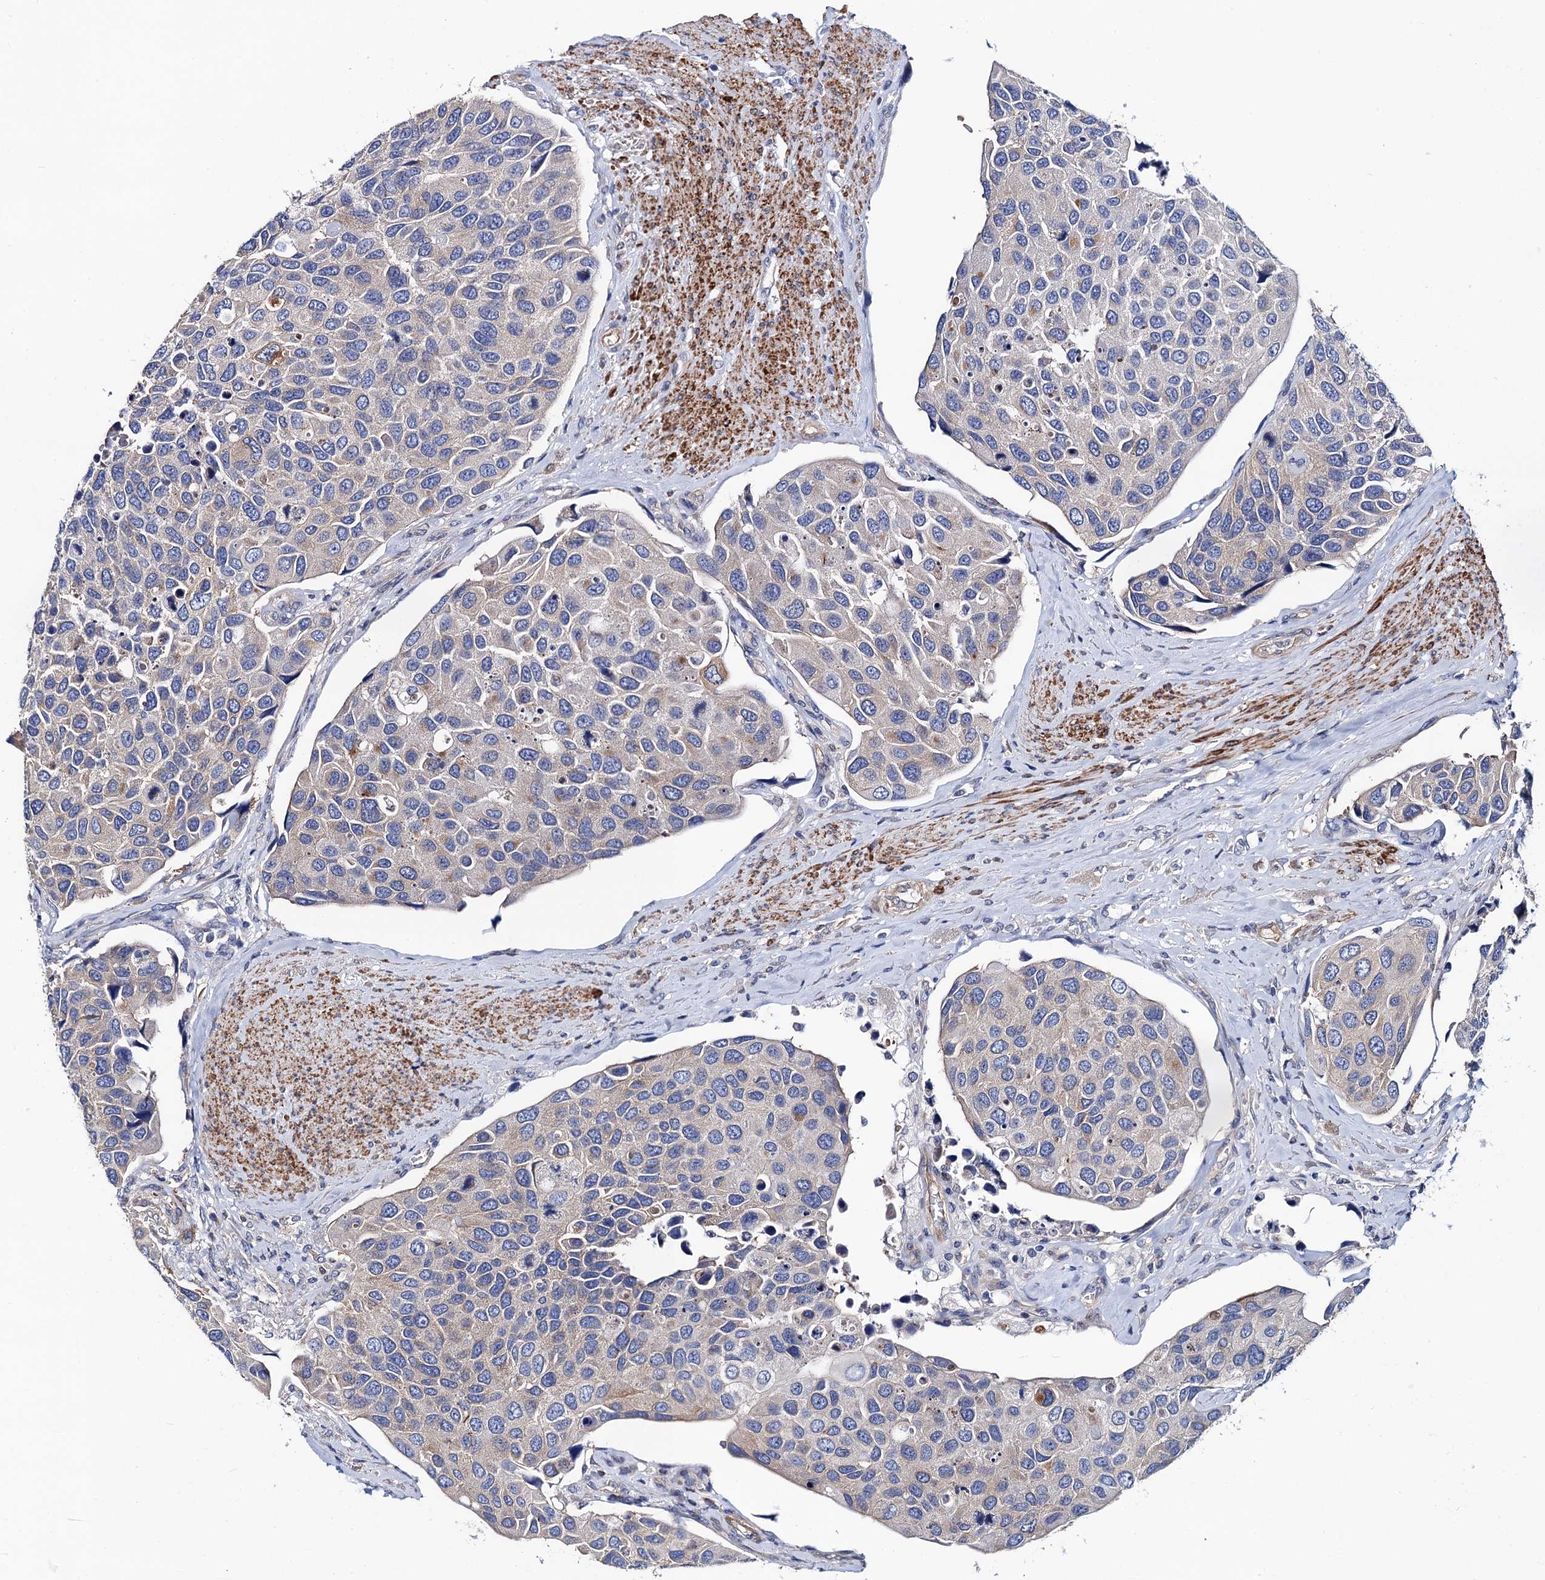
{"staining": {"intensity": "weak", "quantity": "25%-75%", "location": "cytoplasmic/membranous"}, "tissue": "urothelial cancer", "cell_type": "Tumor cells", "image_type": "cancer", "snomed": [{"axis": "morphology", "description": "Urothelial carcinoma, High grade"}, {"axis": "topography", "description": "Urinary bladder"}], "caption": "Human urothelial carcinoma (high-grade) stained with a brown dye reveals weak cytoplasmic/membranous positive staining in about 25%-75% of tumor cells.", "gene": "ZDHHC18", "patient": {"sex": "male", "age": 74}}